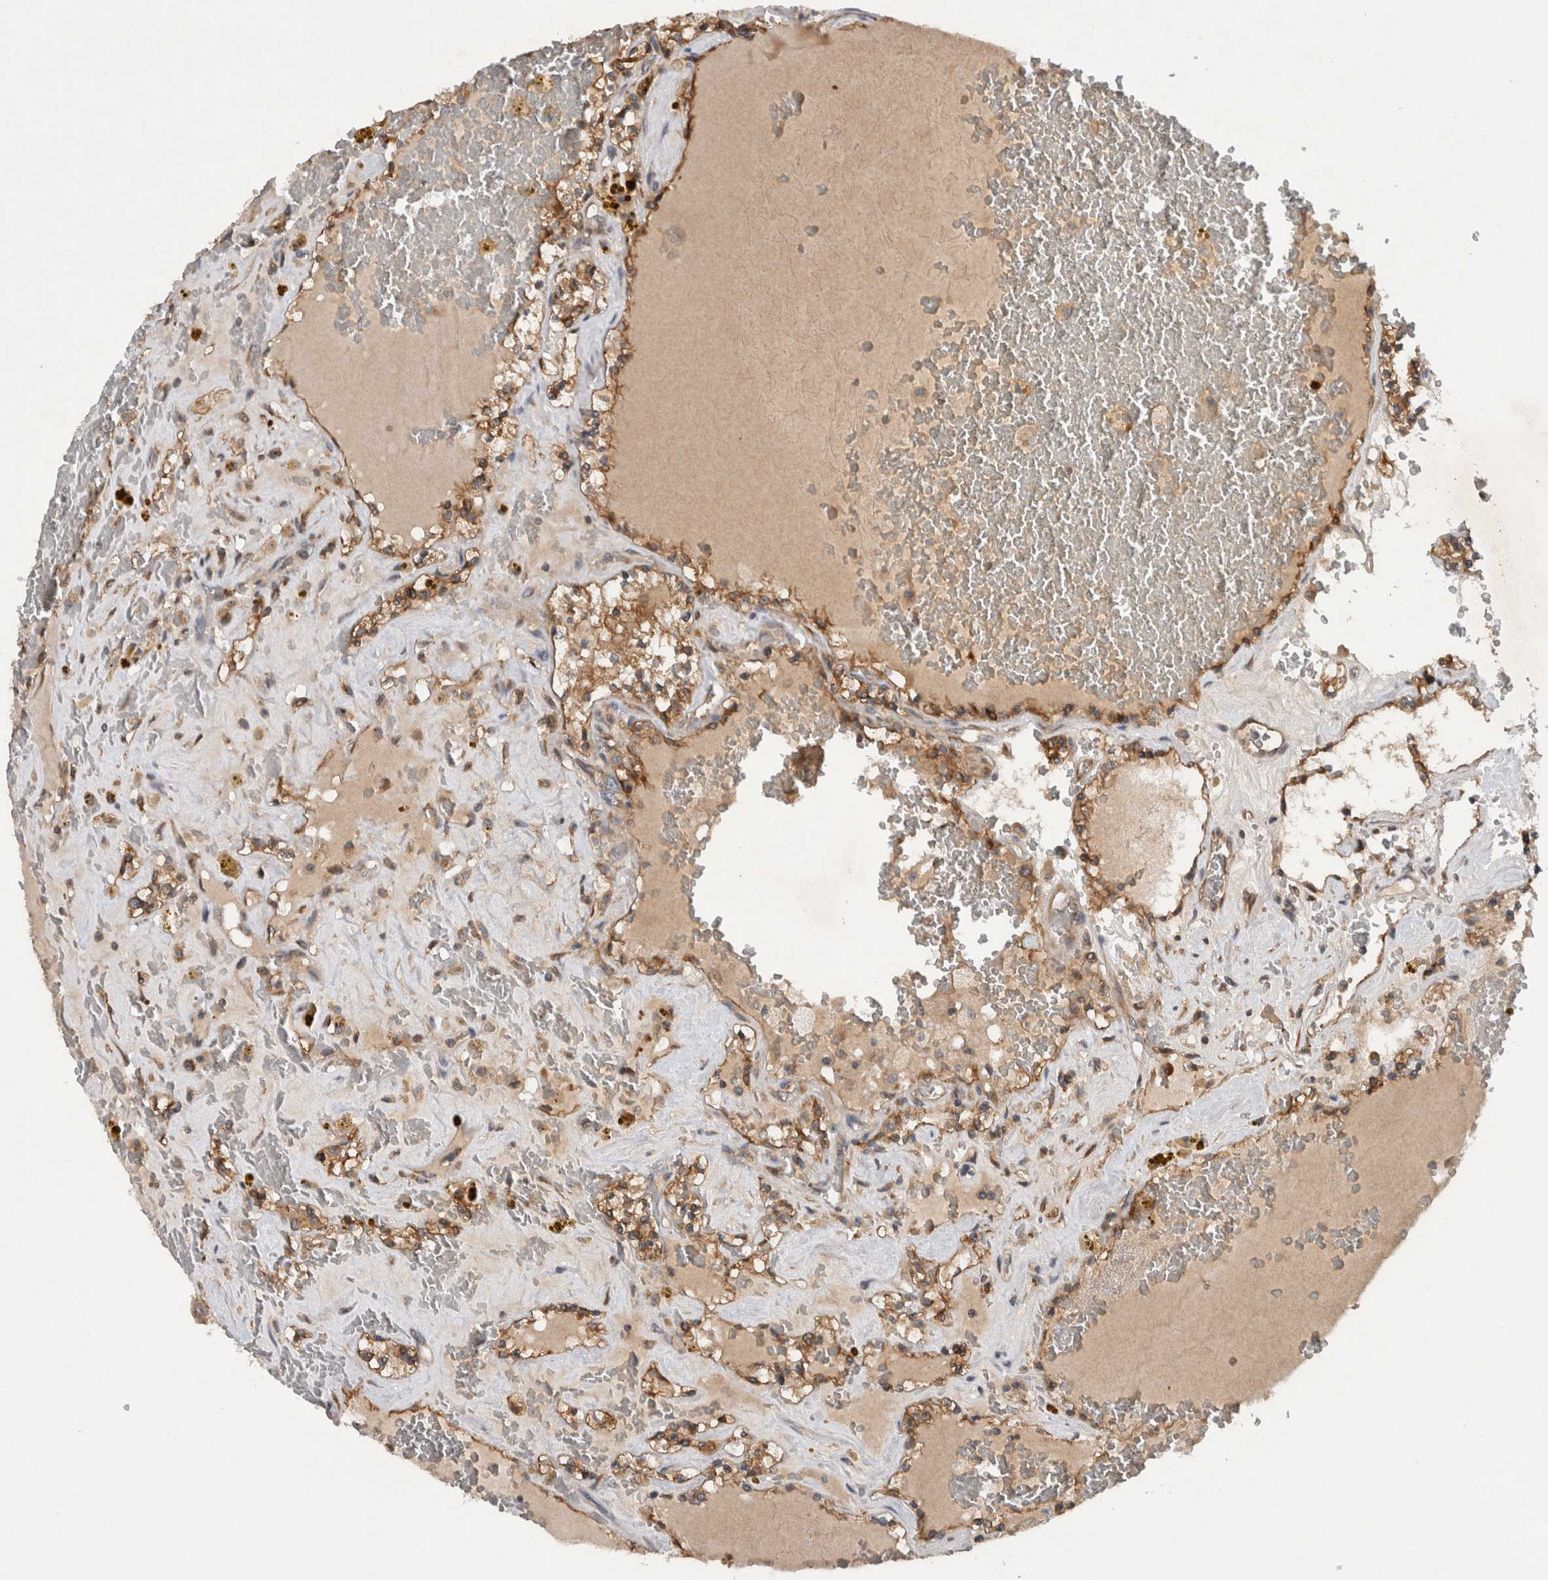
{"staining": {"intensity": "moderate", "quantity": ">75%", "location": "cytoplasmic/membranous"}, "tissue": "renal cancer", "cell_type": "Tumor cells", "image_type": "cancer", "snomed": [{"axis": "morphology", "description": "Adenocarcinoma, NOS"}, {"axis": "topography", "description": "Kidney"}], "caption": "A histopathology image of adenocarcinoma (renal) stained for a protein shows moderate cytoplasmic/membranous brown staining in tumor cells. The staining was performed using DAB to visualize the protein expression in brown, while the nuclei were stained in blue with hematoxylin (Magnification: 20x).", "gene": "PDCD2", "patient": {"sex": "female", "age": 56}}